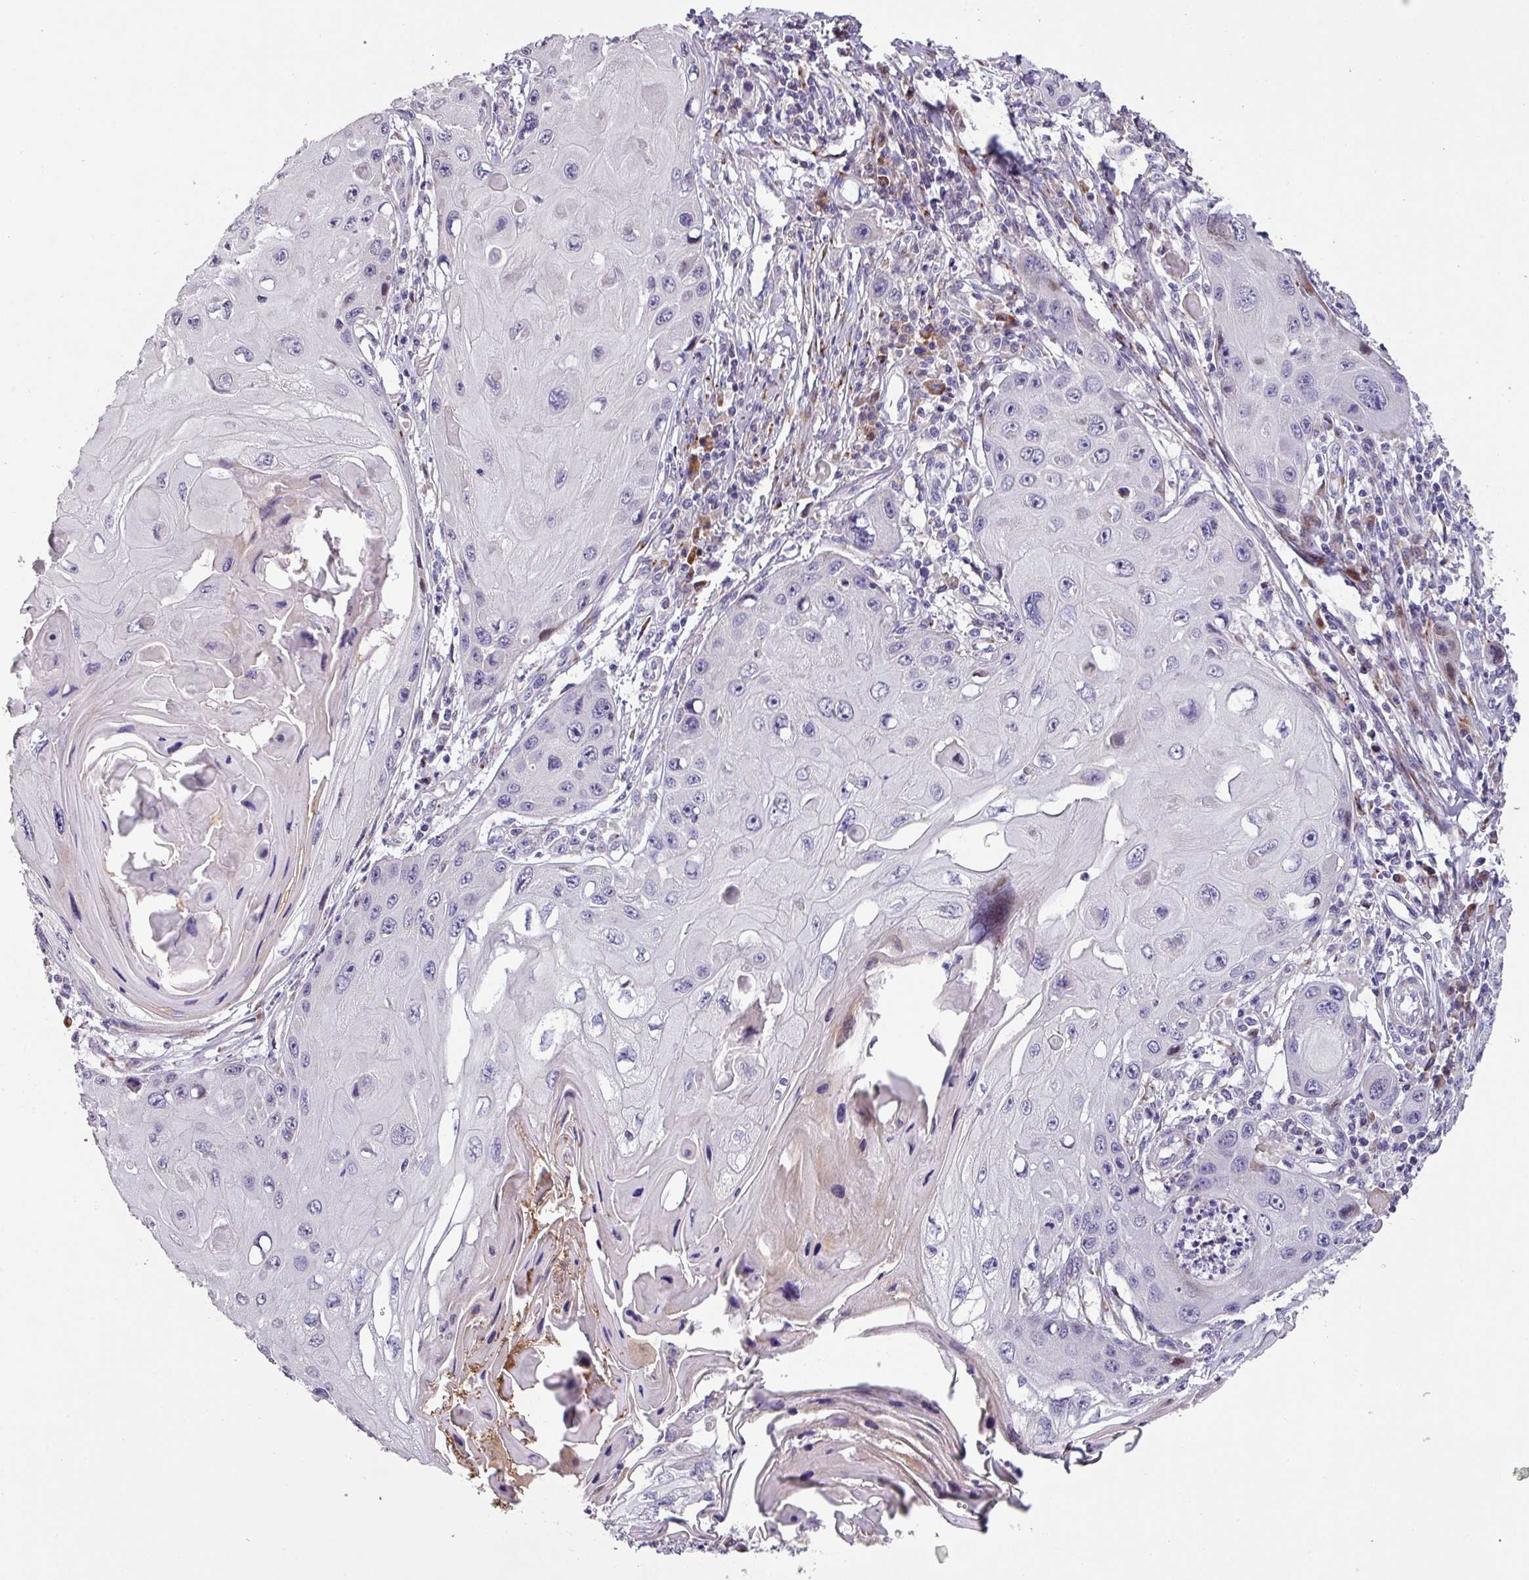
{"staining": {"intensity": "negative", "quantity": "none", "location": "none"}, "tissue": "skin cancer", "cell_type": "Tumor cells", "image_type": "cancer", "snomed": [{"axis": "morphology", "description": "Squamous cell carcinoma, NOS"}, {"axis": "topography", "description": "Skin"}, {"axis": "topography", "description": "Vulva"}], "caption": "IHC histopathology image of neoplastic tissue: human skin cancer (squamous cell carcinoma) stained with DAB (3,3'-diaminobenzidine) exhibits no significant protein expression in tumor cells.", "gene": "KLHL3", "patient": {"sex": "female", "age": 44}}